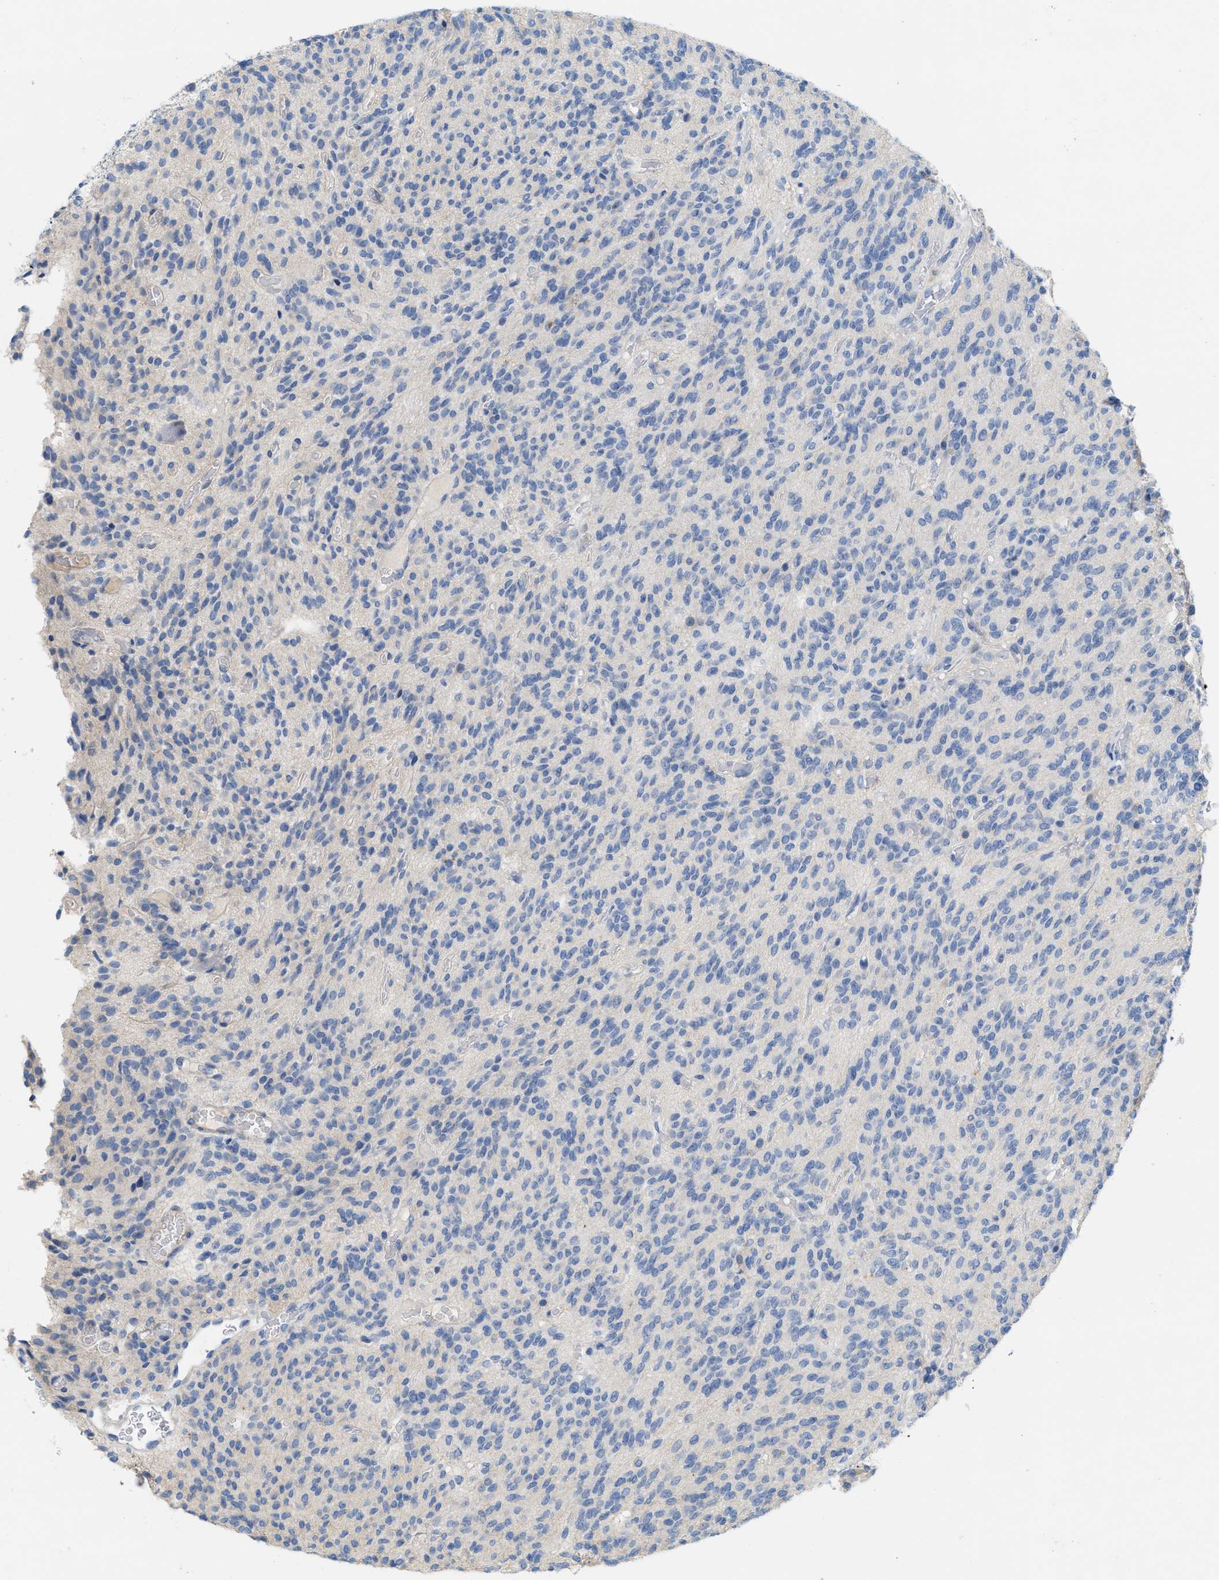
{"staining": {"intensity": "negative", "quantity": "none", "location": "none"}, "tissue": "glioma", "cell_type": "Tumor cells", "image_type": "cancer", "snomed": [{"axis": "morphology", "description": "Glioma, malignant, High grade"}, {"axis": "topography", "description": "Brain"}], "caption": "DAB immunohistochemical staining of malignant high-grade glioma displays no significant positivity in tumor cells. Nuclei are stained in blue.", "gene": "CPA2", "patient": {"sex": "male", "age": 34}}